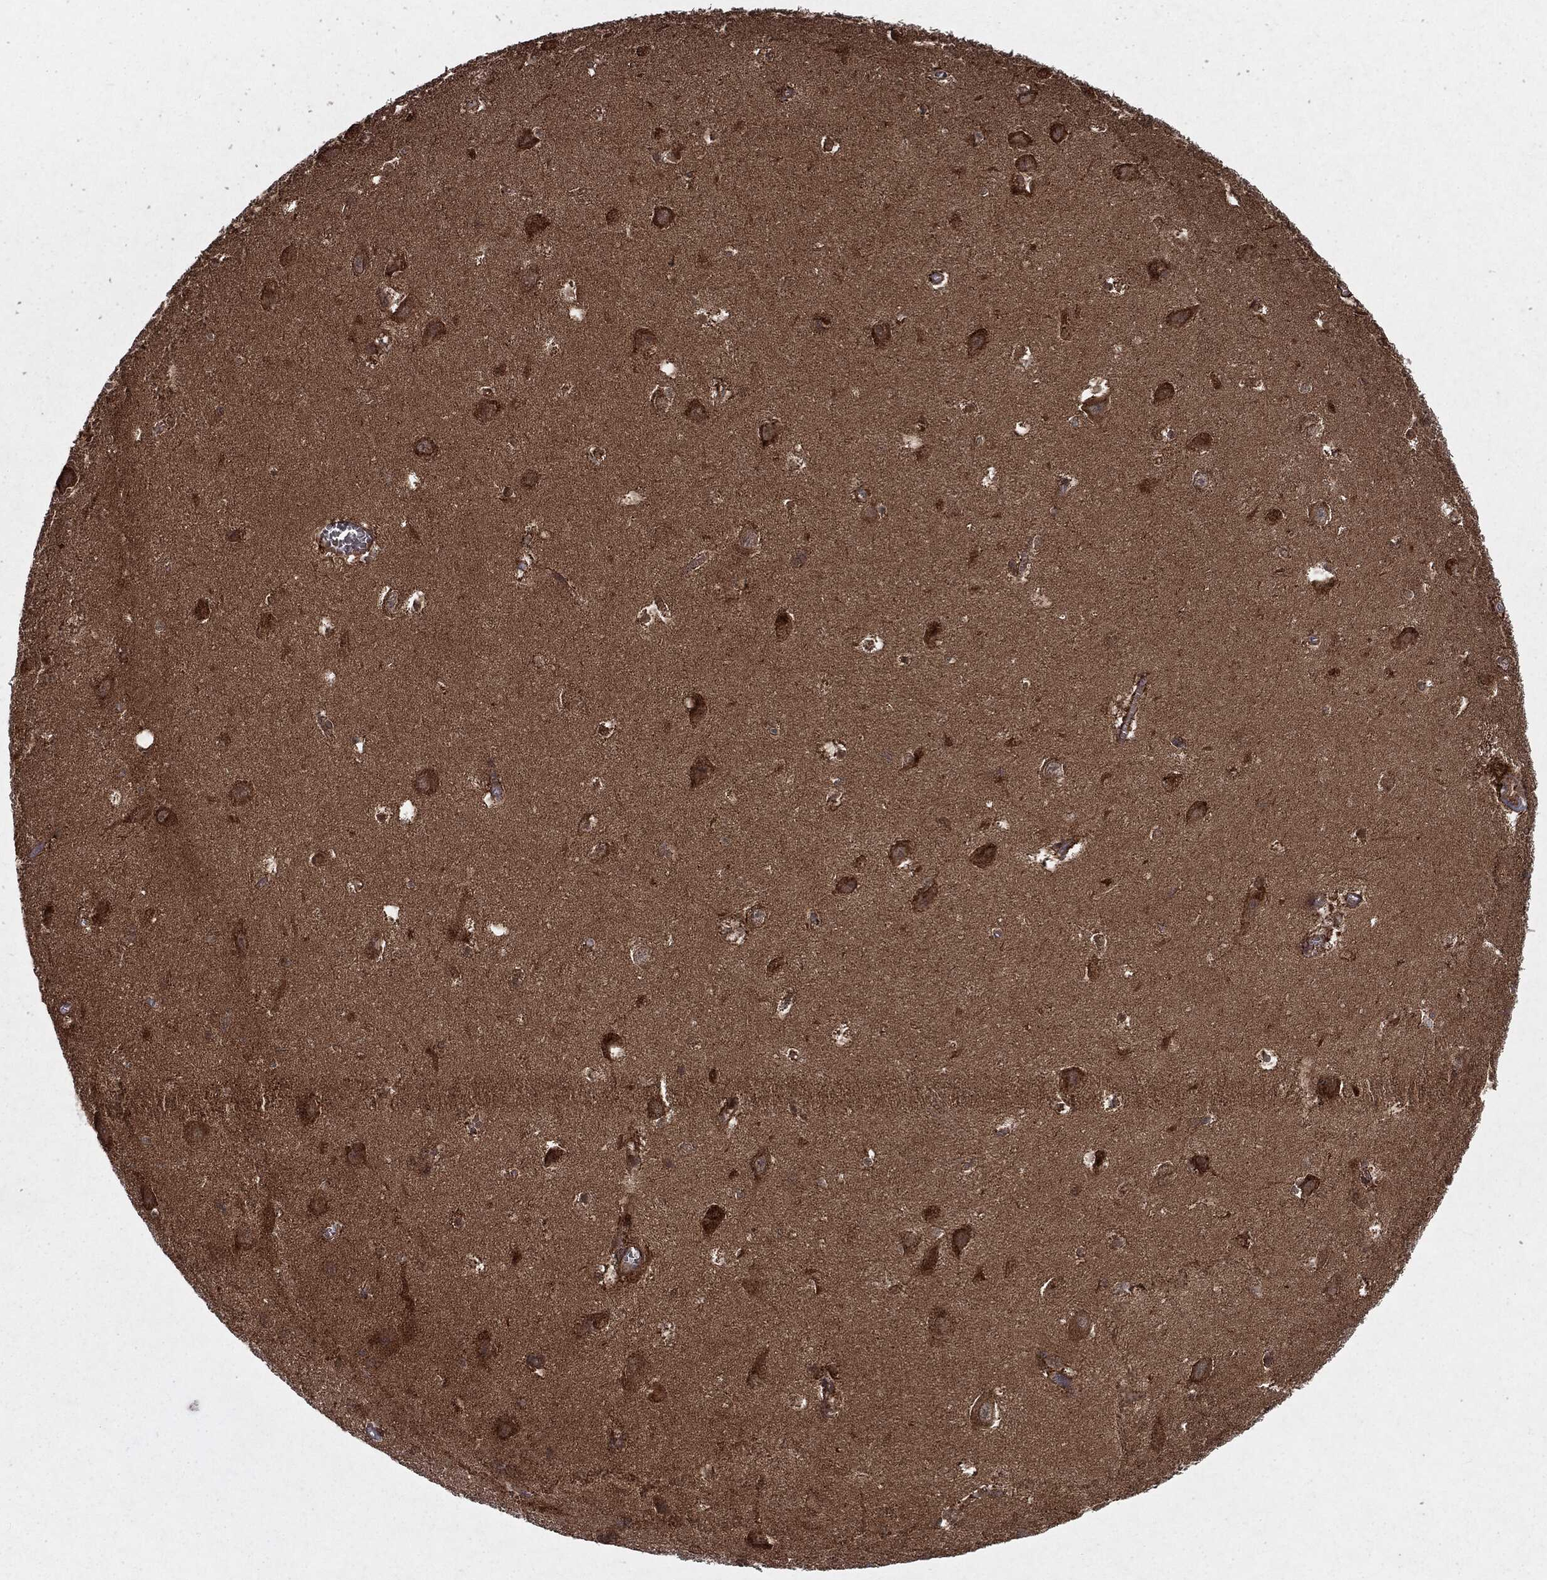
{"staining": {"intensity": "strong", "quantity": "<25%", "location": "cytoplasmic/membranous"}, "tissue": "hippocampus", "cell_type": "Glial cells", "image_type": "normal", "snomed": [{"axis": "morphology", "description": "Normal tissue, NOS"}, {"axis": "topography", "description": "Hippocampus"}], "caption": "Hippocampus was stained to show a protein in brown. There is medium levels of strong cytoplasmic/membranous positivity in about <25% of glial cells. Ihc stains the protein in brown and the nuclei are stained blue.", "gene": "RANBP9", "patient": {"sex": "female", "age": 64}}